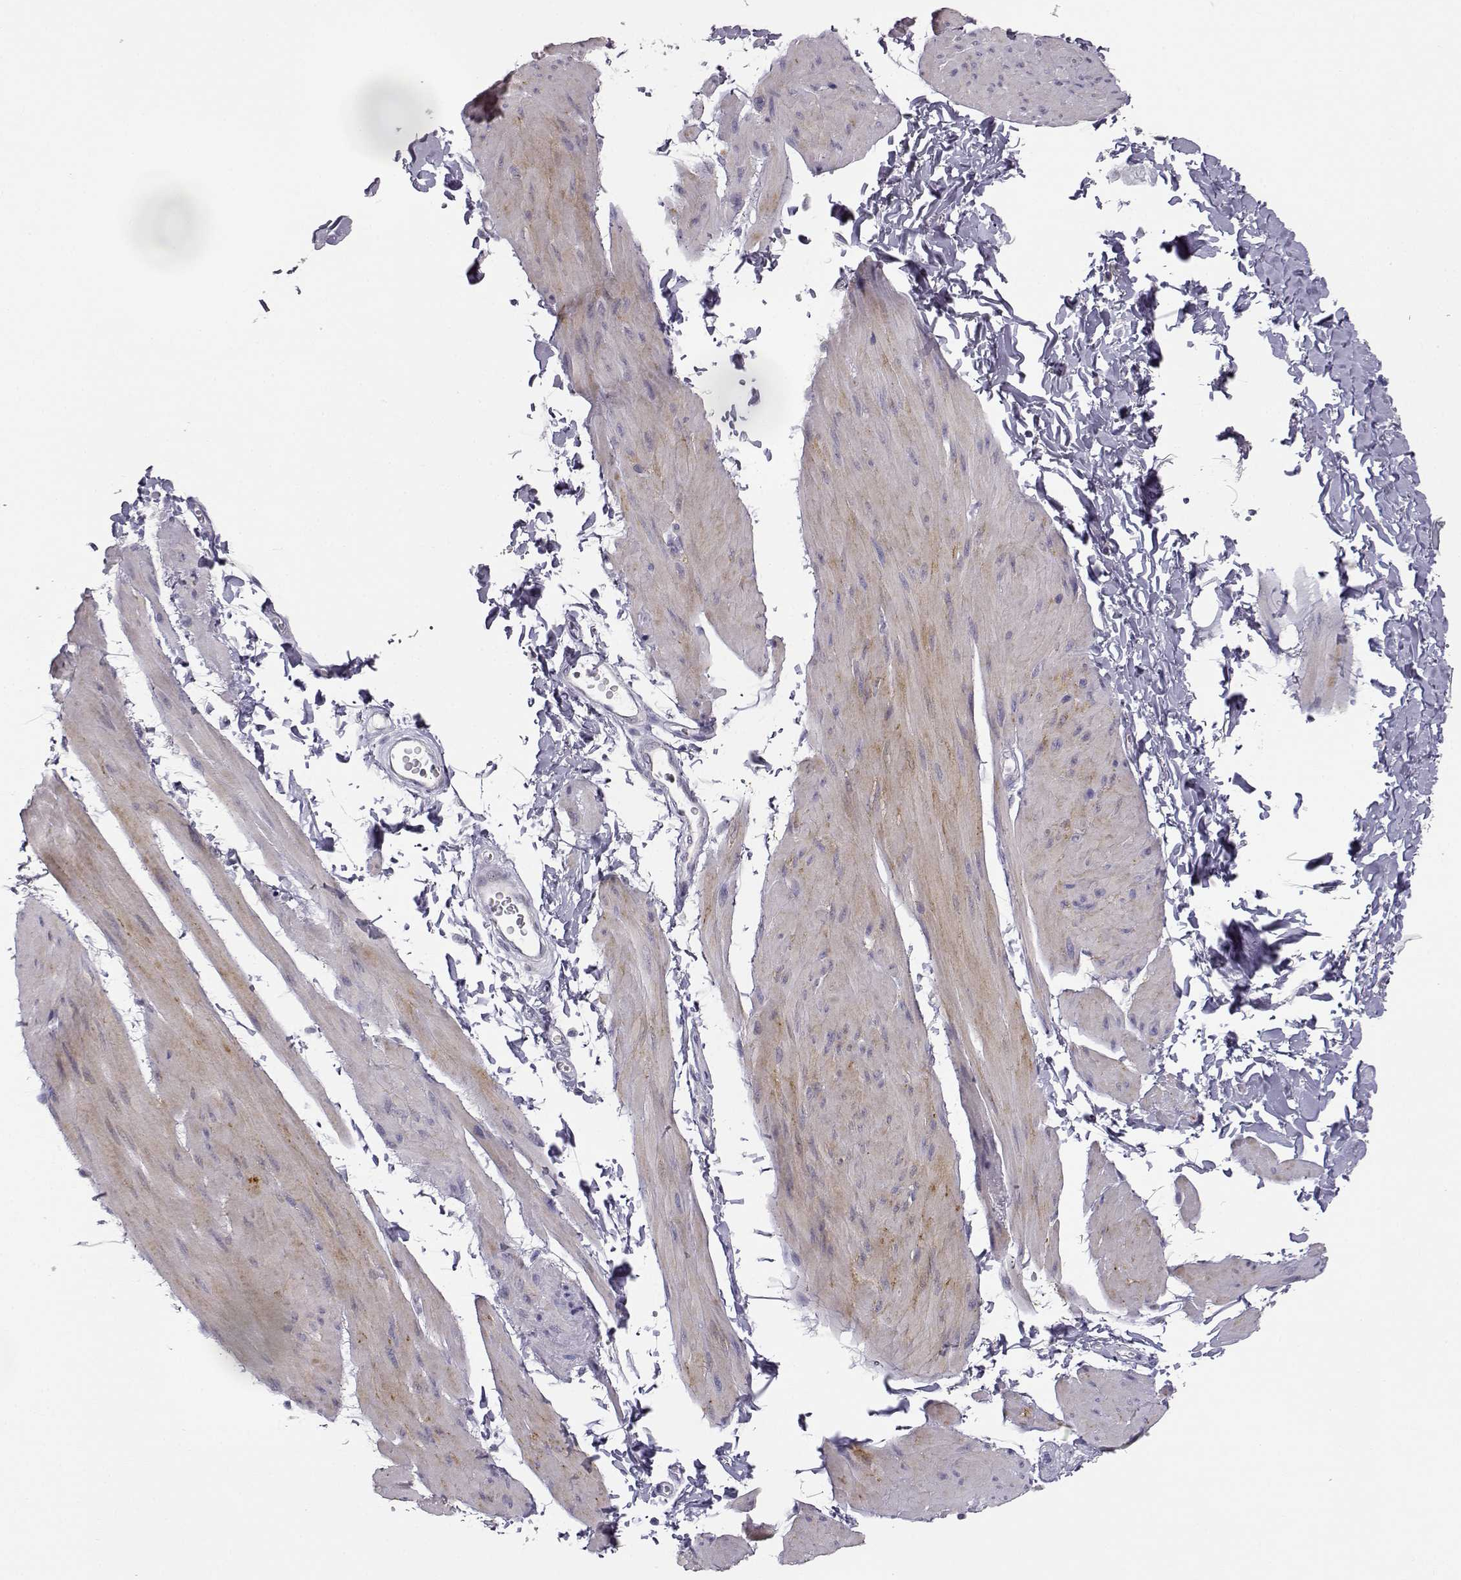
{"staining": {"intensity": "weak", "quantity": "25%-75%", "location": "cytoplasmic/membranous"}, "tissue": "smooth muscle", "cell_type": "Smooth muscle cells", "image_type": "normal", "snomed": [{"axis": "morphology", "description": "Normal tissue, NOS"}, {"axis": "topography", "description": "Adipose tissue"}, {"axis": "topography", "description": "Smooth muscle"}, {"axis": "topography", "description": "Peripheral nerve tissue"}], "caption": "The immunohistochemical stain highlights weak cytoplasmic/membranous staining in smooth muscle cells of benign smooth muscle.", "gene": "MYCBPAP", "patient": {"sex": "male", "age": 83}}